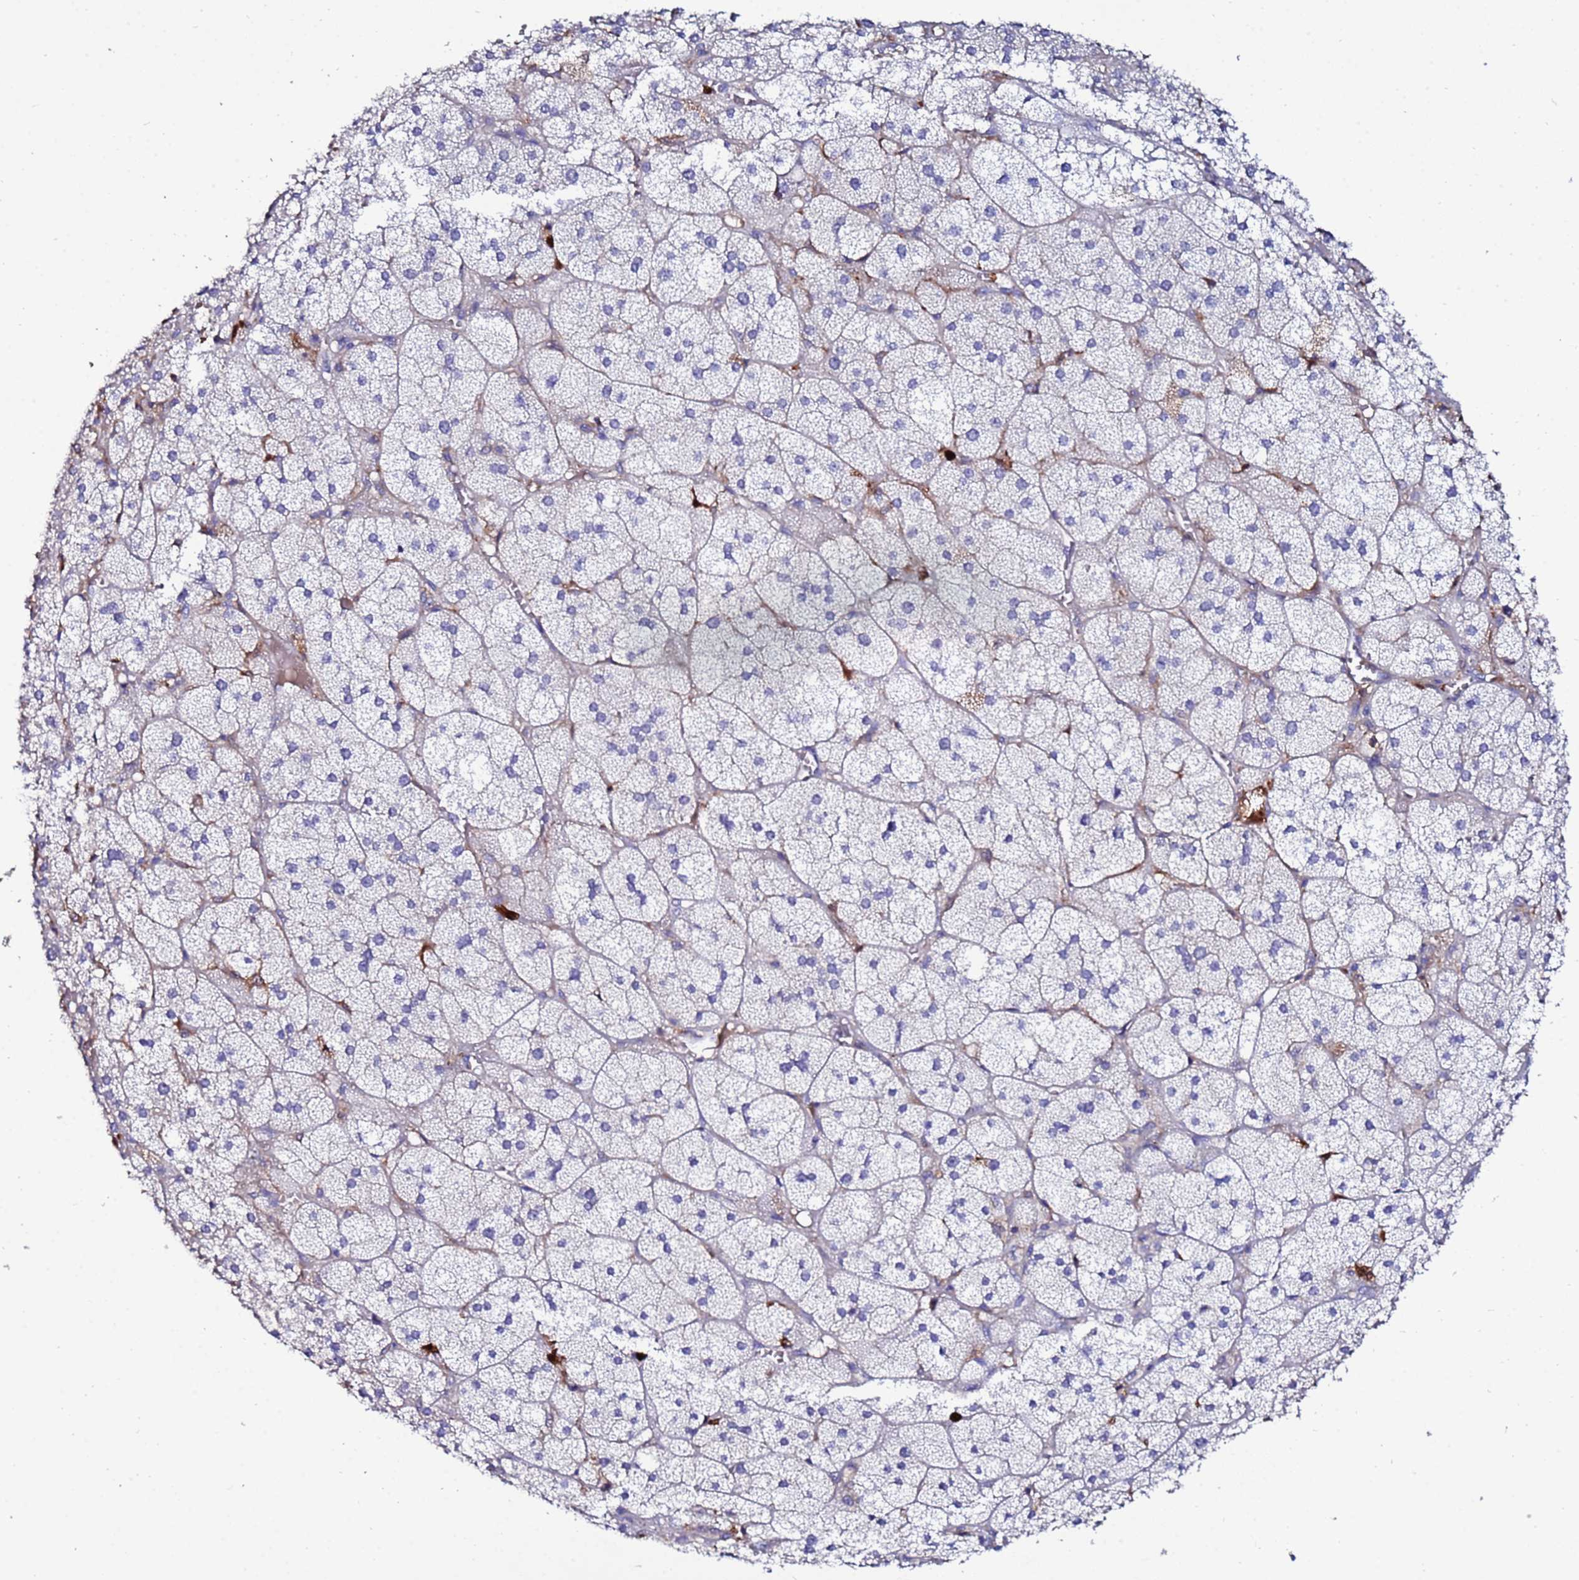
{"staining": {"intensity": "negative", "quantity": "none", "location": "none"}, "tissue": "adrenal gland", "cell_type": "Glandular cells", "image_type": "normal", "snomed": [{"axis": "morphology", "description": "Normal tissue, NOS"}, {"axis": "topography", "description": "Adrenal gland"}], "caption": "Histopathology image shows no protein expression in glandular cells of unremarkable adrenal gland.", "gene": "TUBAL3", "patient": {"sex": "female", "age": 61}}